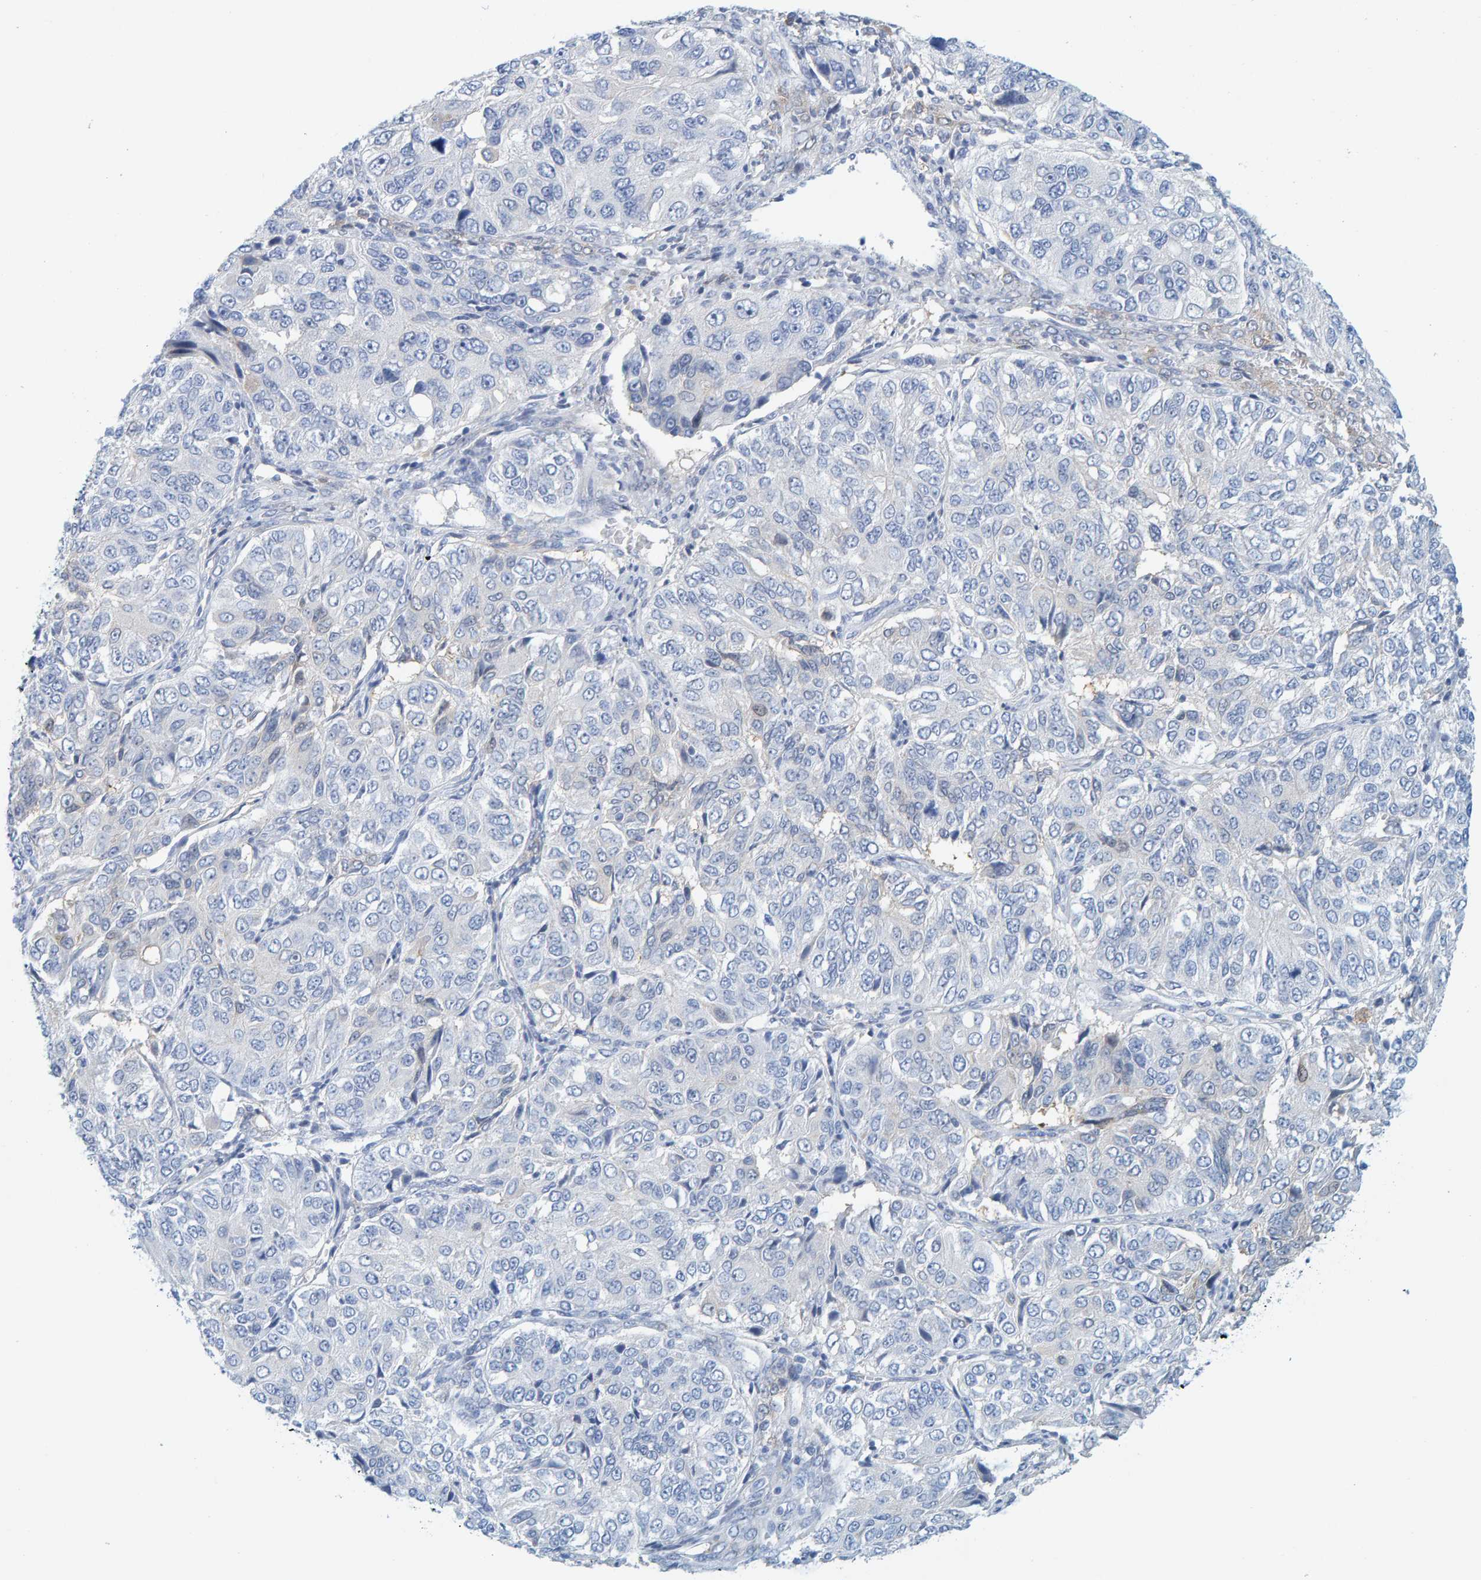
{"staining": {"intensity": "negative", "quantity": "none", "location": "none"}, "tissue": "ovarian cancer", "cell_type": "Tumor cells", "image_type": "cancer", "snomed": [{"axis": "morphology", "description": "Carcinoma, endometroid"}, {"axis": "topography", "description": "Ovary"}], "caption": "Protein analysis of ovarian endometroid carcinoma shows no significant positivity in tumor cells.", "gene": "KLHL11", "patient": {"sex": "female", "age": 51}}